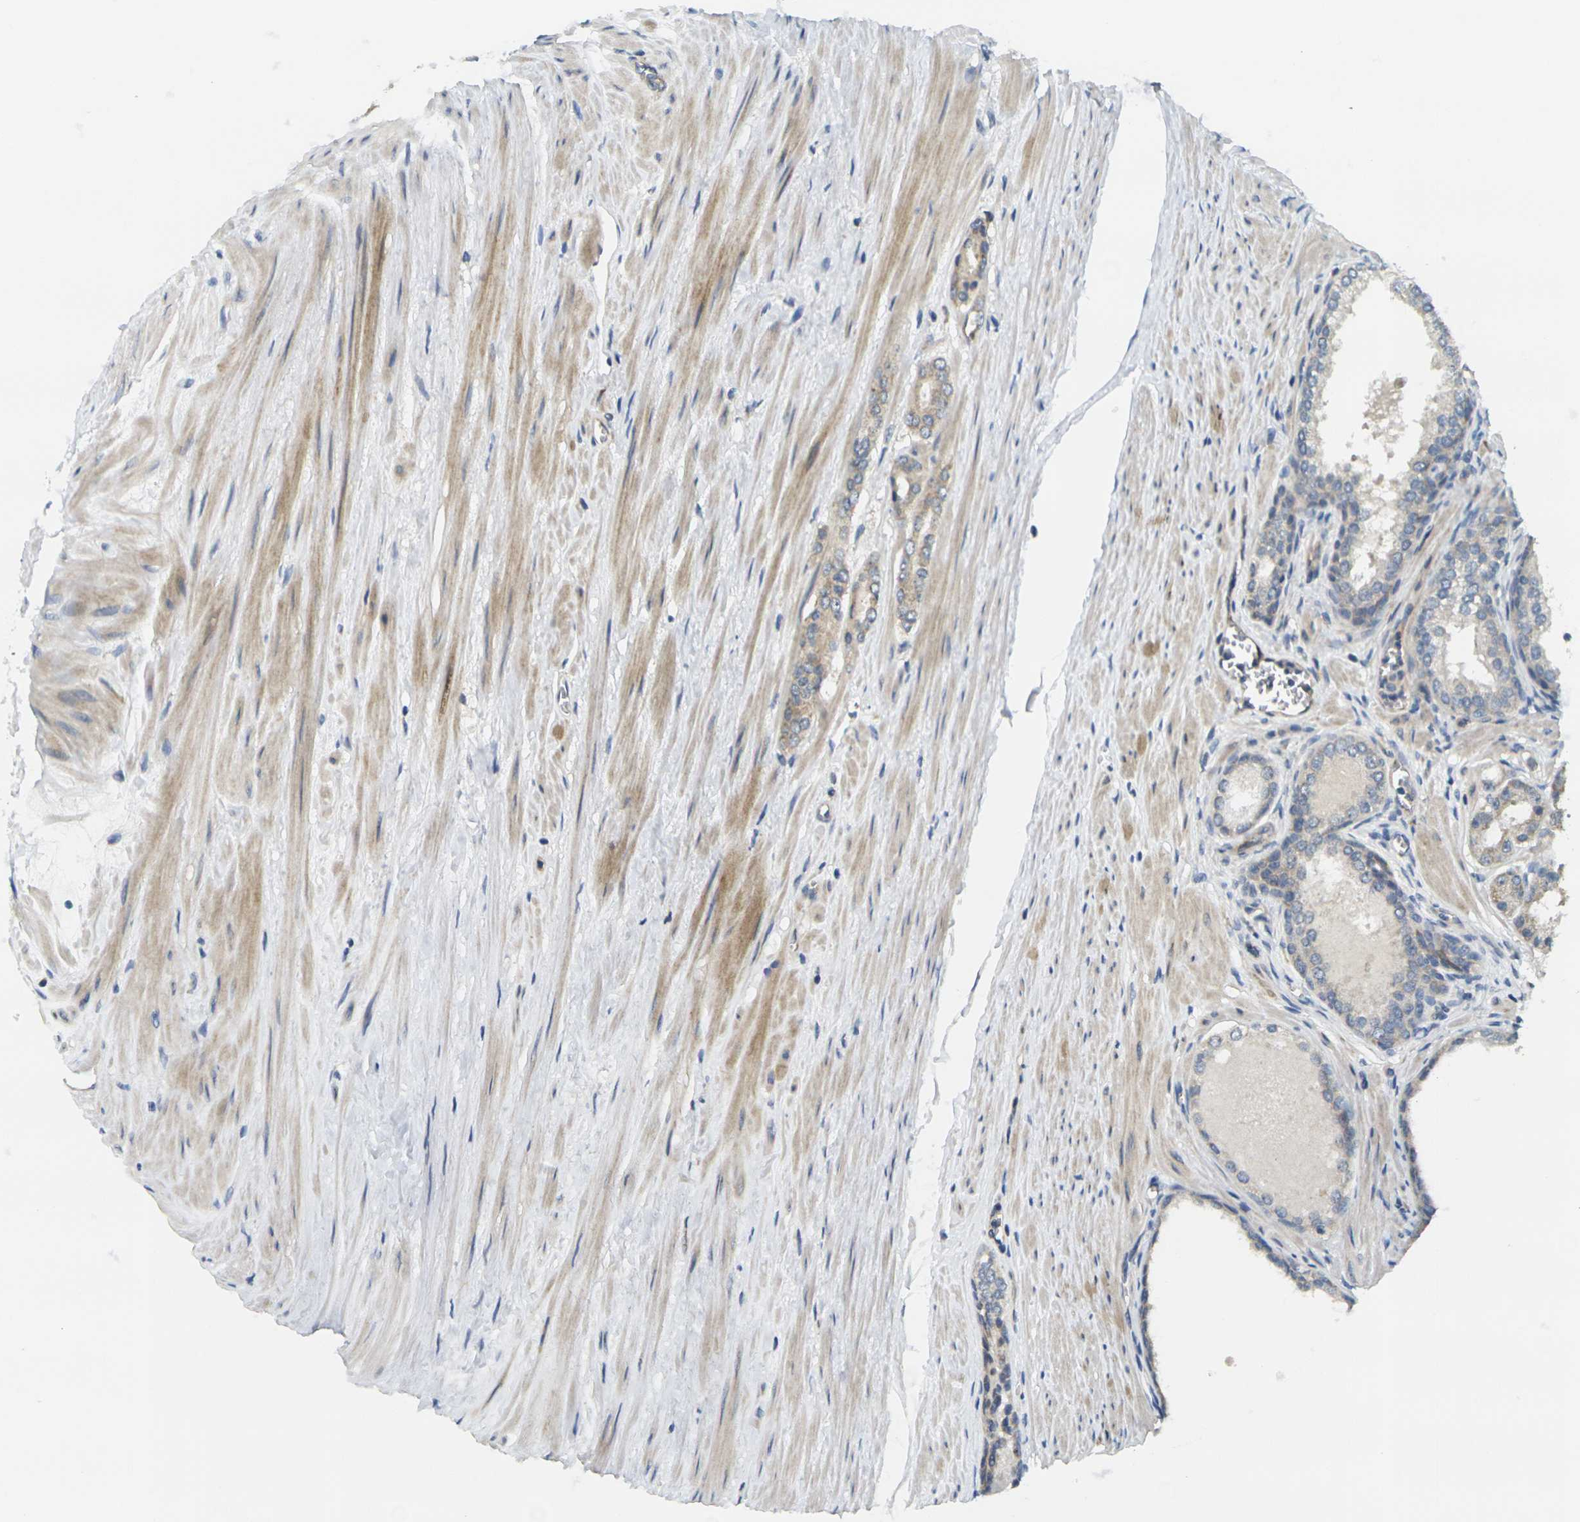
{"staining": {"intensity": "moderate", "quantity": ">75%", "location": "cytoplasmic/membranous"}, "tissue": "prostate cancer", "cell_type": "Tumor cells", "image_type": "cancer", "snomed": [{"axis": "morphology", "description": "Adenocarcinoma, Low grade"}, {"axis": "topography", "description": "Prostate"}], "caption": "Adenocarcinoma (low-grade) (prostate) stained with immunohistochemistry (IHC) exhibits moderate cytoplasmic/membranous positivity in approximately >75% of tumor cells.", "gene": "MINAR2", "patient": {"sex": "male", "age": 57}}